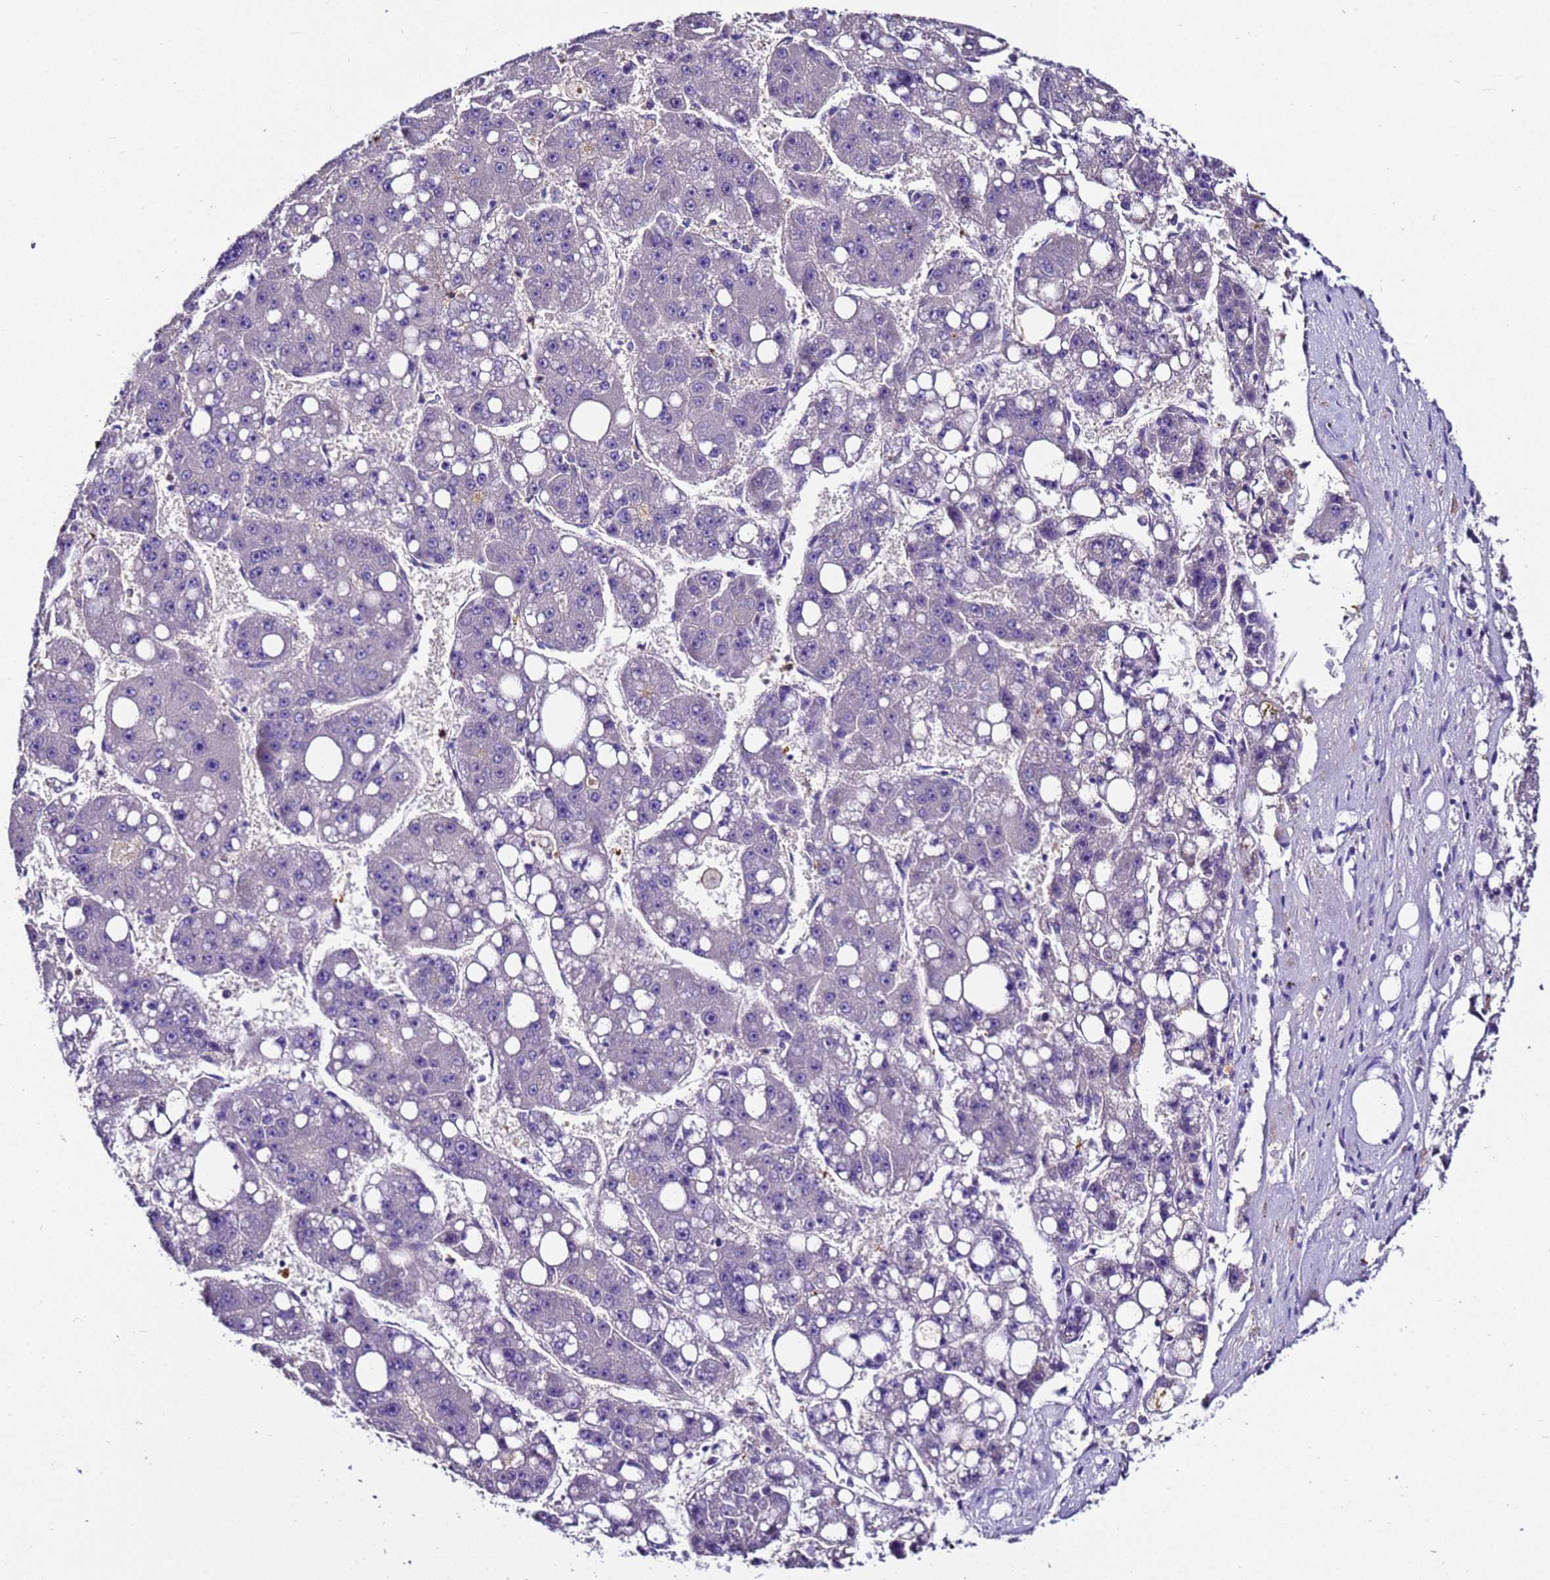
{"staining": {"intensity": "negative", "quantity": "none", "location": "none"}, "tissue": "liver cancer", "cell_type": "Tumor cells", "image_type": "cancer", "snomed": [{"axis": "morphology", "description": "Carcinoma, Hepatocellular, NOS"}, {"axis": "topography", "description": "Liver"}], "caption": "There is no significant staining in tumor cells of hepatocellular carcinoma (liver).", "gene": "UGT2A1", "patient": {"sex": "female", "age": 61}}